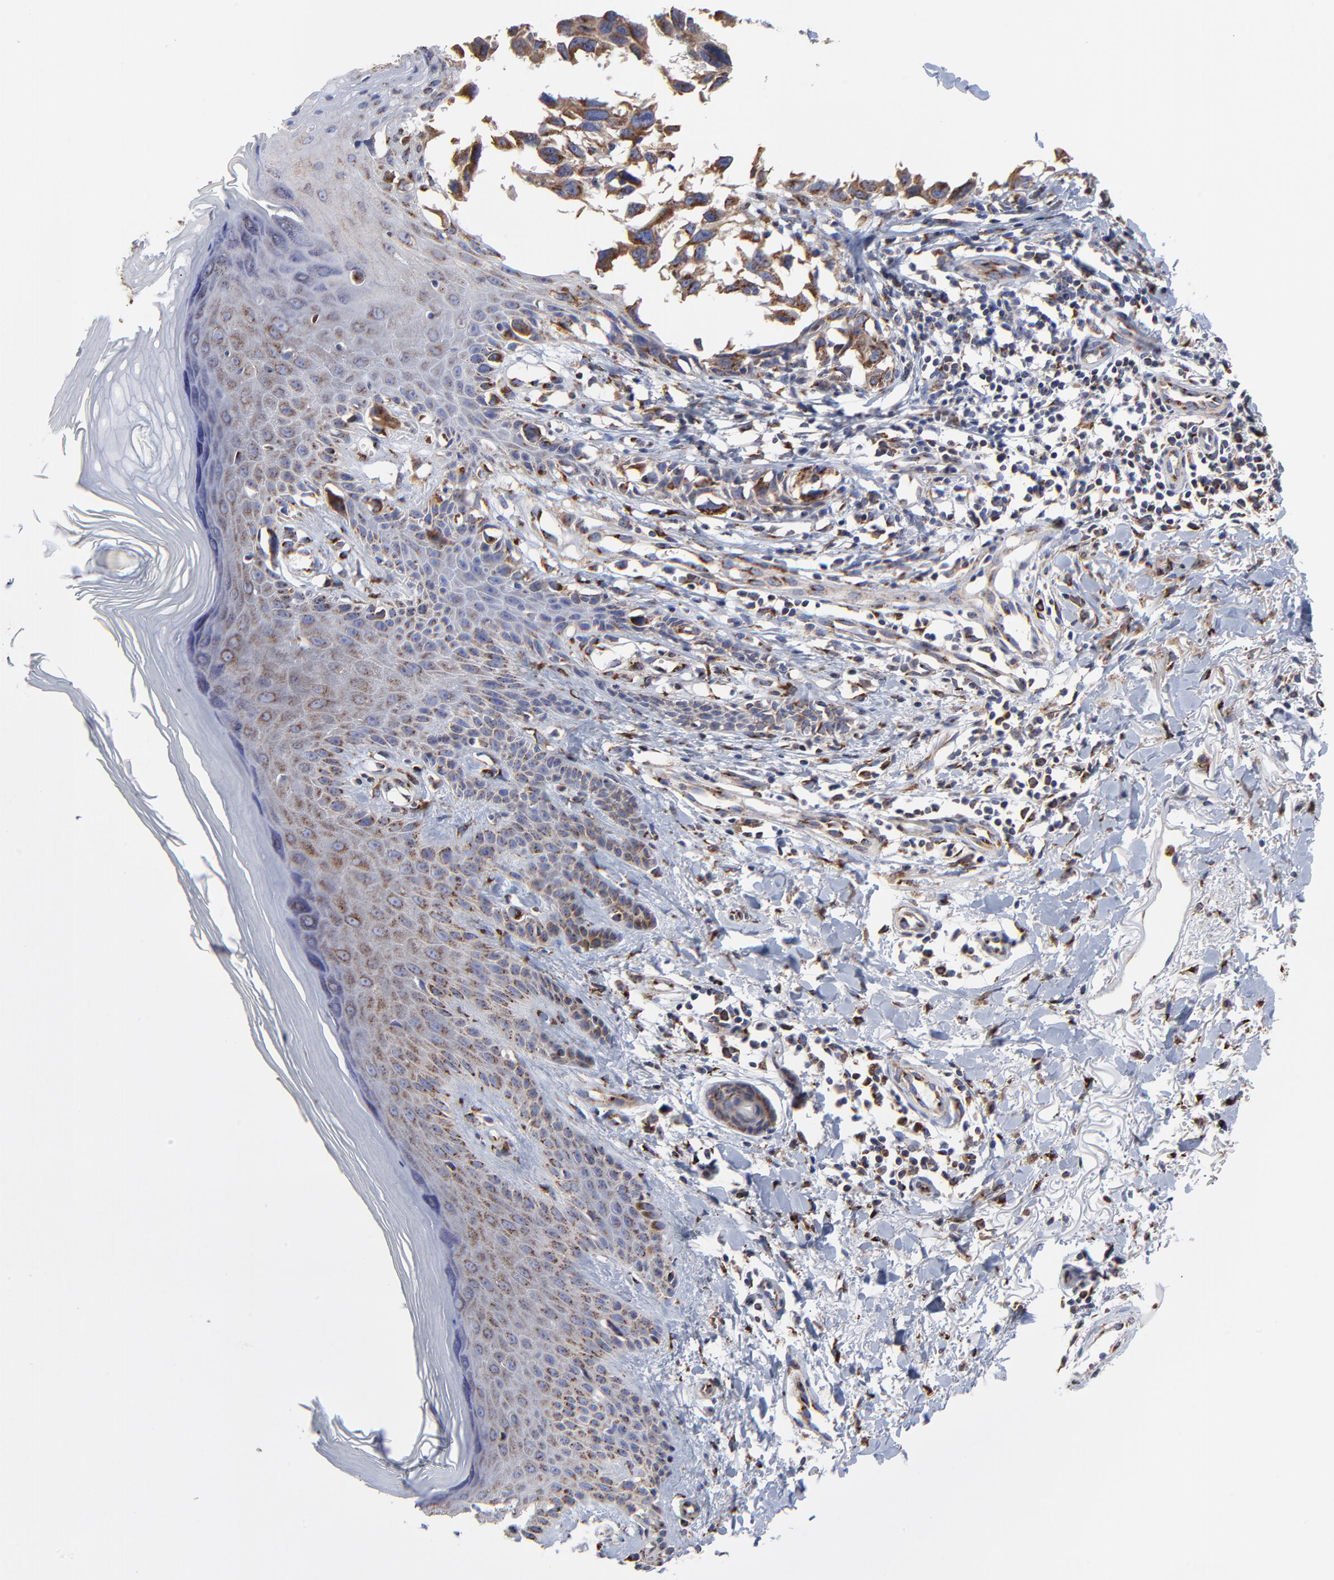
{"staining": {"intensity": "moderate", "quantity": ">75%", "location": "cytoplasmic/membranous"}, "tissue": "melanoma", "cell_type": "Tumor cells", "image_type": "cancer", "snomed": [{"axis": "morphology", "description": "Malignant melanoma, NOS"}, {"axis": "topography", "description": "Skin"}], "caption": "IHC (DAB) staining of melanoma reveals moderate cytoplasmic/membranous protein positivity in approximately >75% of tumor cells.", "gene": "LMAN1", "patient": {"sex": "female", "age": 77}}